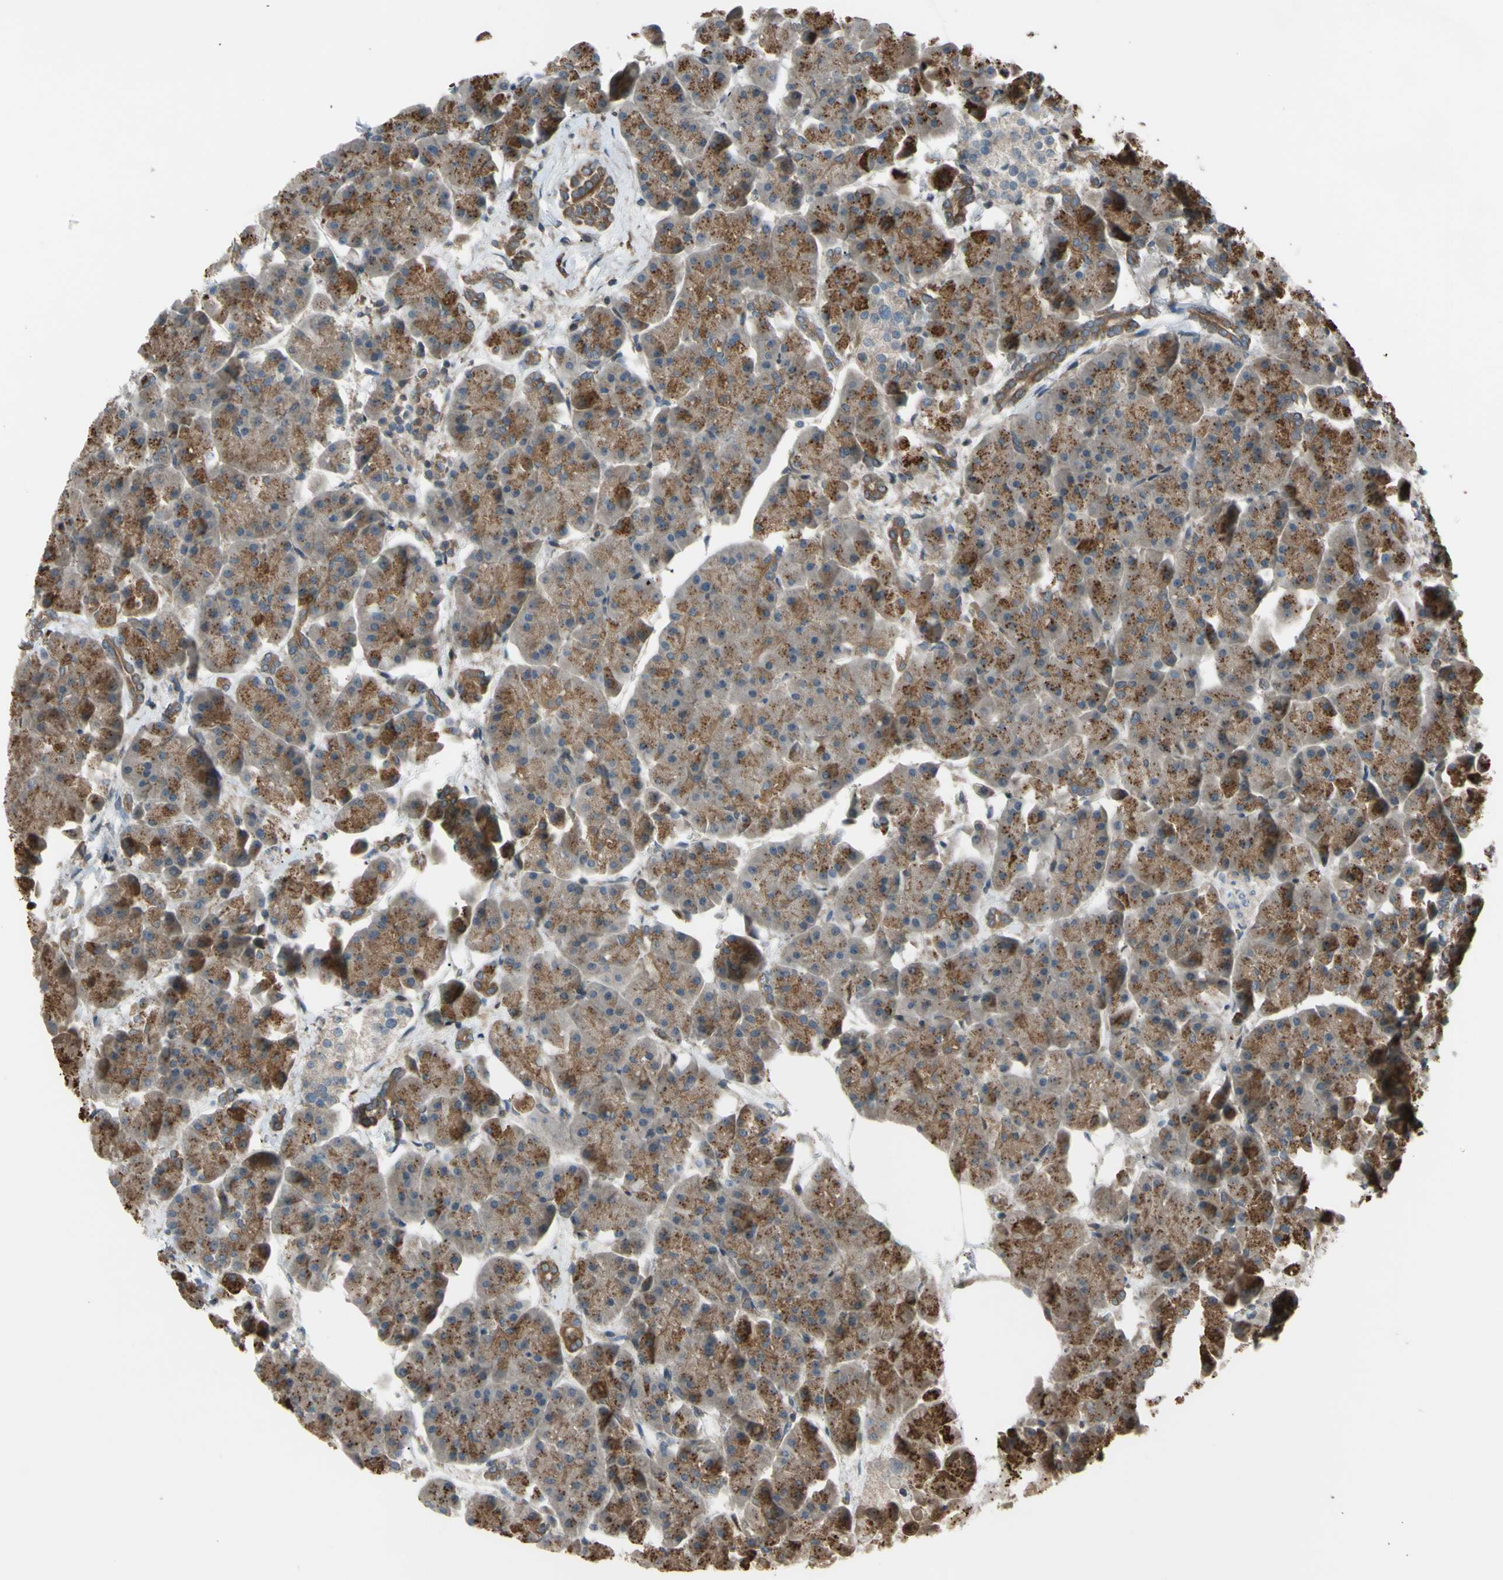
{"staining": {"intensity": "moderate", "quantity": ">75%", "location": "cytoplasmic/membranous"}, "tissue": "pancreas", "cell_type": "Exocrine glandular cells", "image_type": "normal", "snomed": [{"axis": "morphology", "description": "Normal tissue, NOS"}, {"axis": "topography", "description": "Pancreas"}], "caption": "A histopathology image of human pancreas stained for a protein reveals moderate cytoplasmic/membranous brown staining in exocrine glandular cells. (Brightfield microscopy of DAB IHC at high magnification).", "gene": "FLII", "patient": {"sex": "female", "age": 70}}